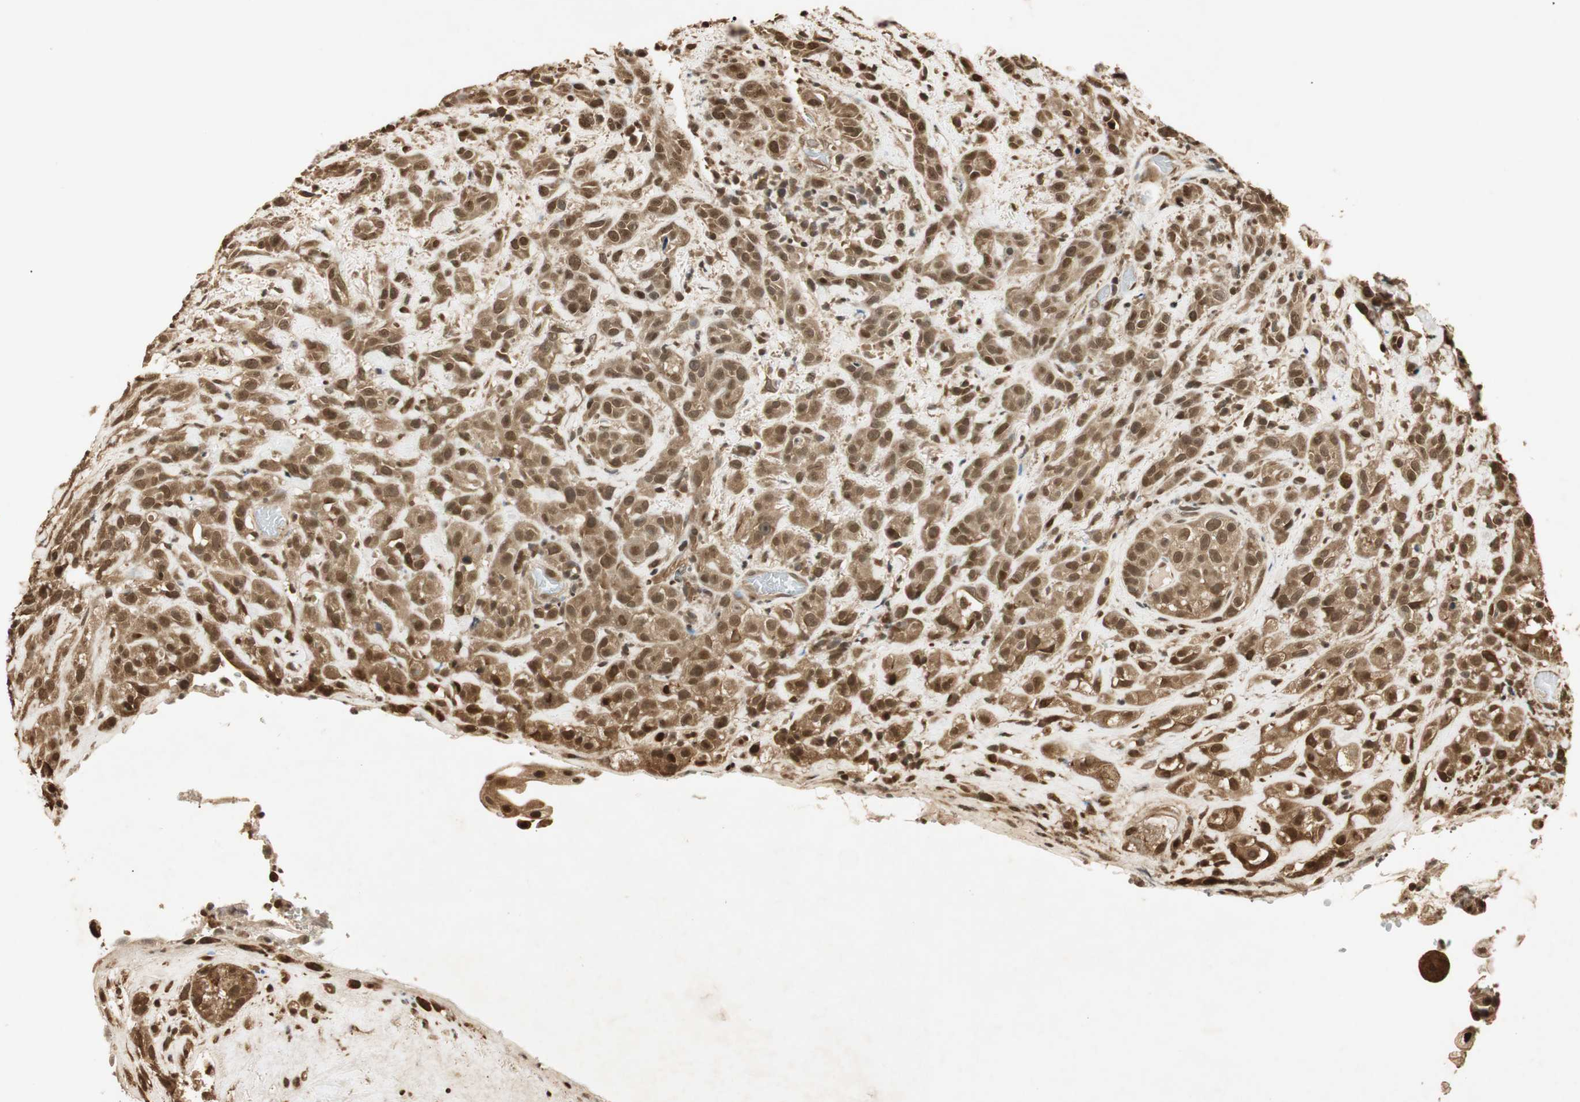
{"staining": {"intensity": "moderate", "quantity": ">75%", "location": "cytoplasmic/membranous"}, "tissue": "head and neck cancer", "cell_type": "Tumor cells", "image_type": "cancer", "snomed": [{"axis": "morphology", "description": "Squamous cell carcinoma, NOS"}, {"axis": "topography", "description": "Head-Neck"}], "caption": "Squamous cell carcinoma (head and neck) stained with a protein marker exhibits moderate staining in tumor cells.", "gene": "RPA3", "patient": {"sex": "male", "age": 62}}